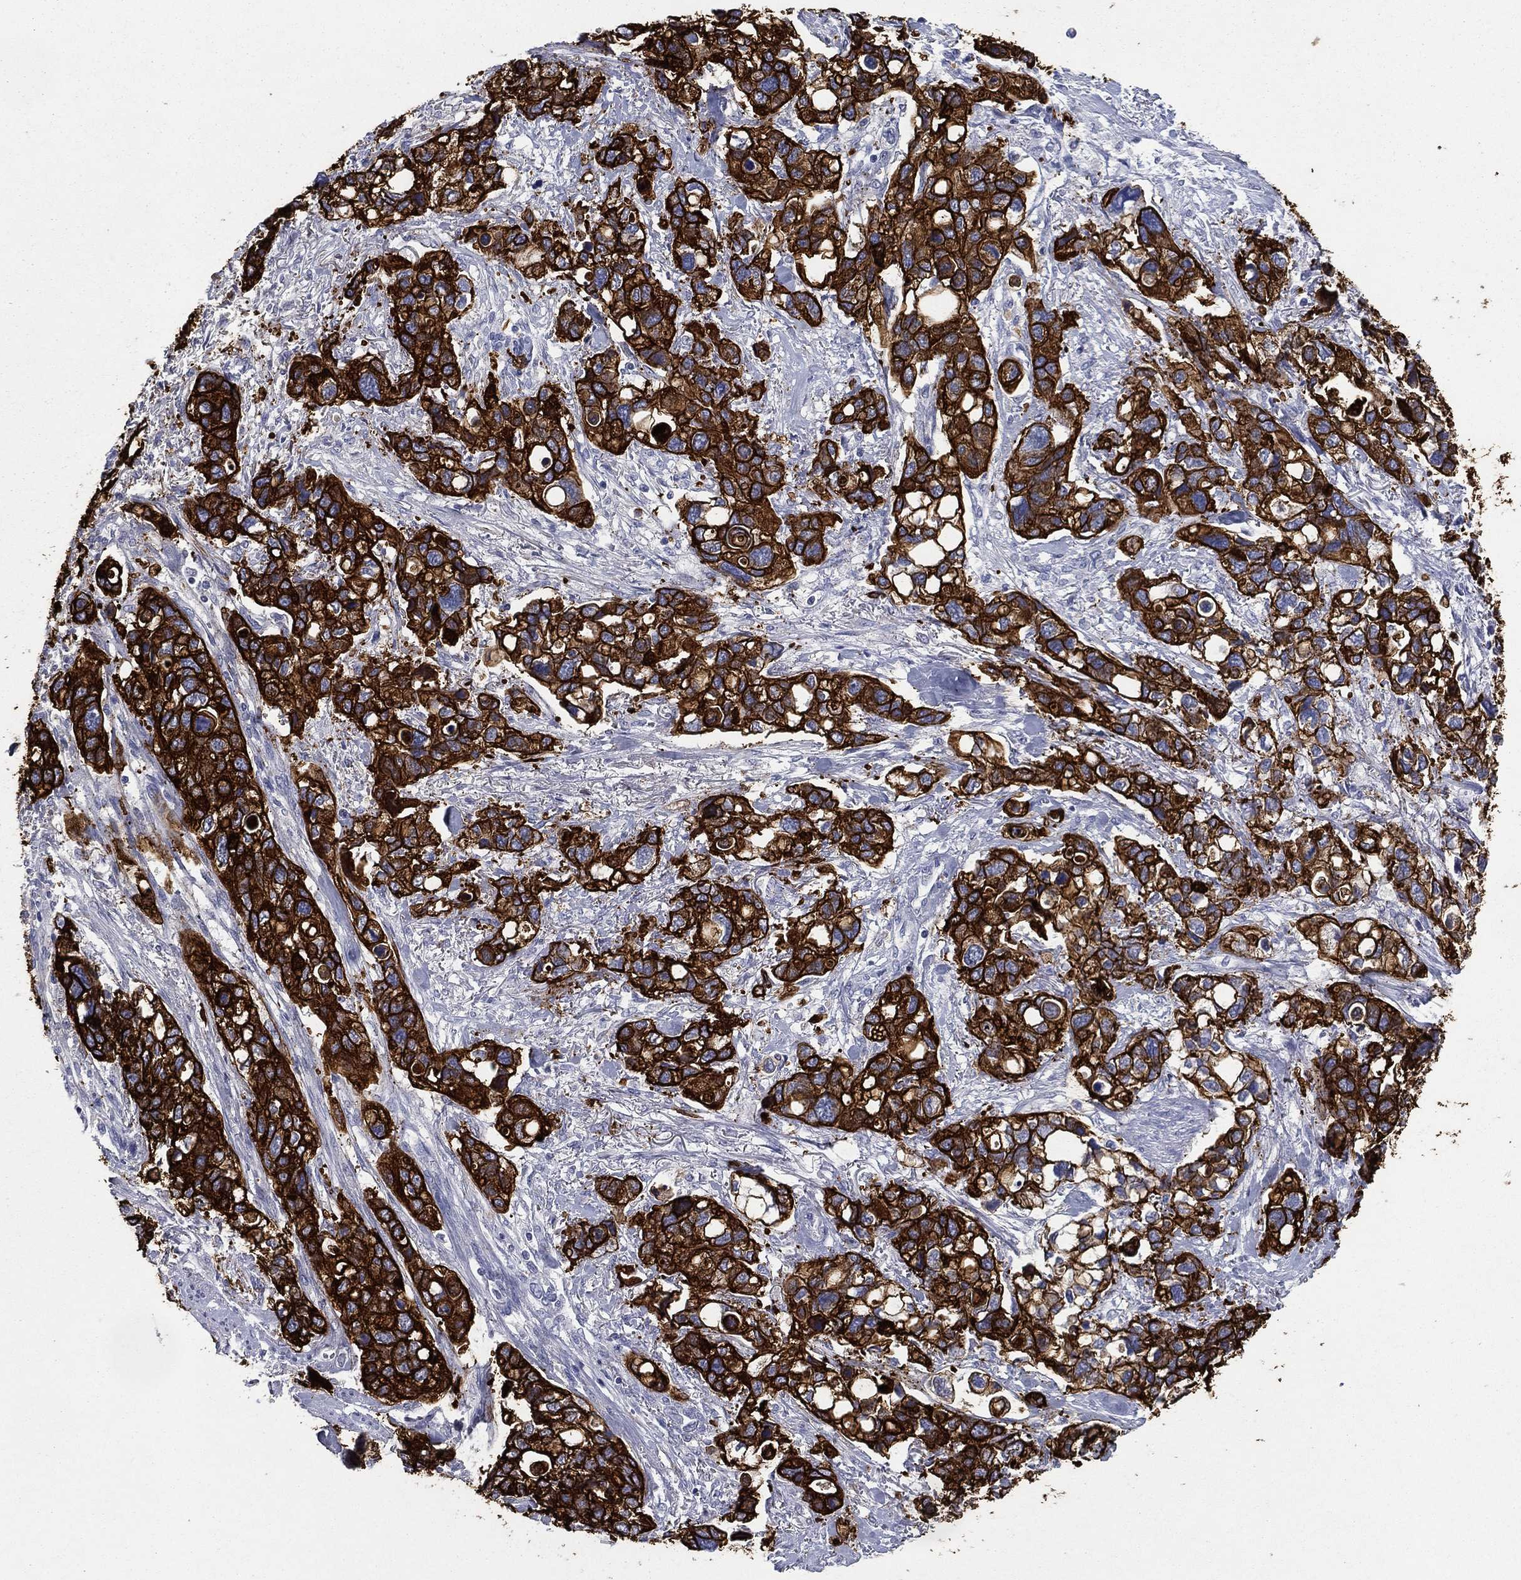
{"staining": {"intensity": "strong", "quantity": ">75%", "location": "cytoplasmic/membranous"}, "tissue": "stomach cancer", "cell_type": "Tumor cells", "image_type": "cancer", "snomed": [{"axis": "morphology", "description": "Adenocarcinoma, NOS"}, {"axis": "topography", "description": "Stomach, upper"}], "caption": "This is an image of immunohistochemistry staining of stomach adenocarcinoma, which shows strong expression in the cytoplasmic/membranous of tumor cells.", "gene": "KRT7", "patient": {"sex": "female", "age": 81}}